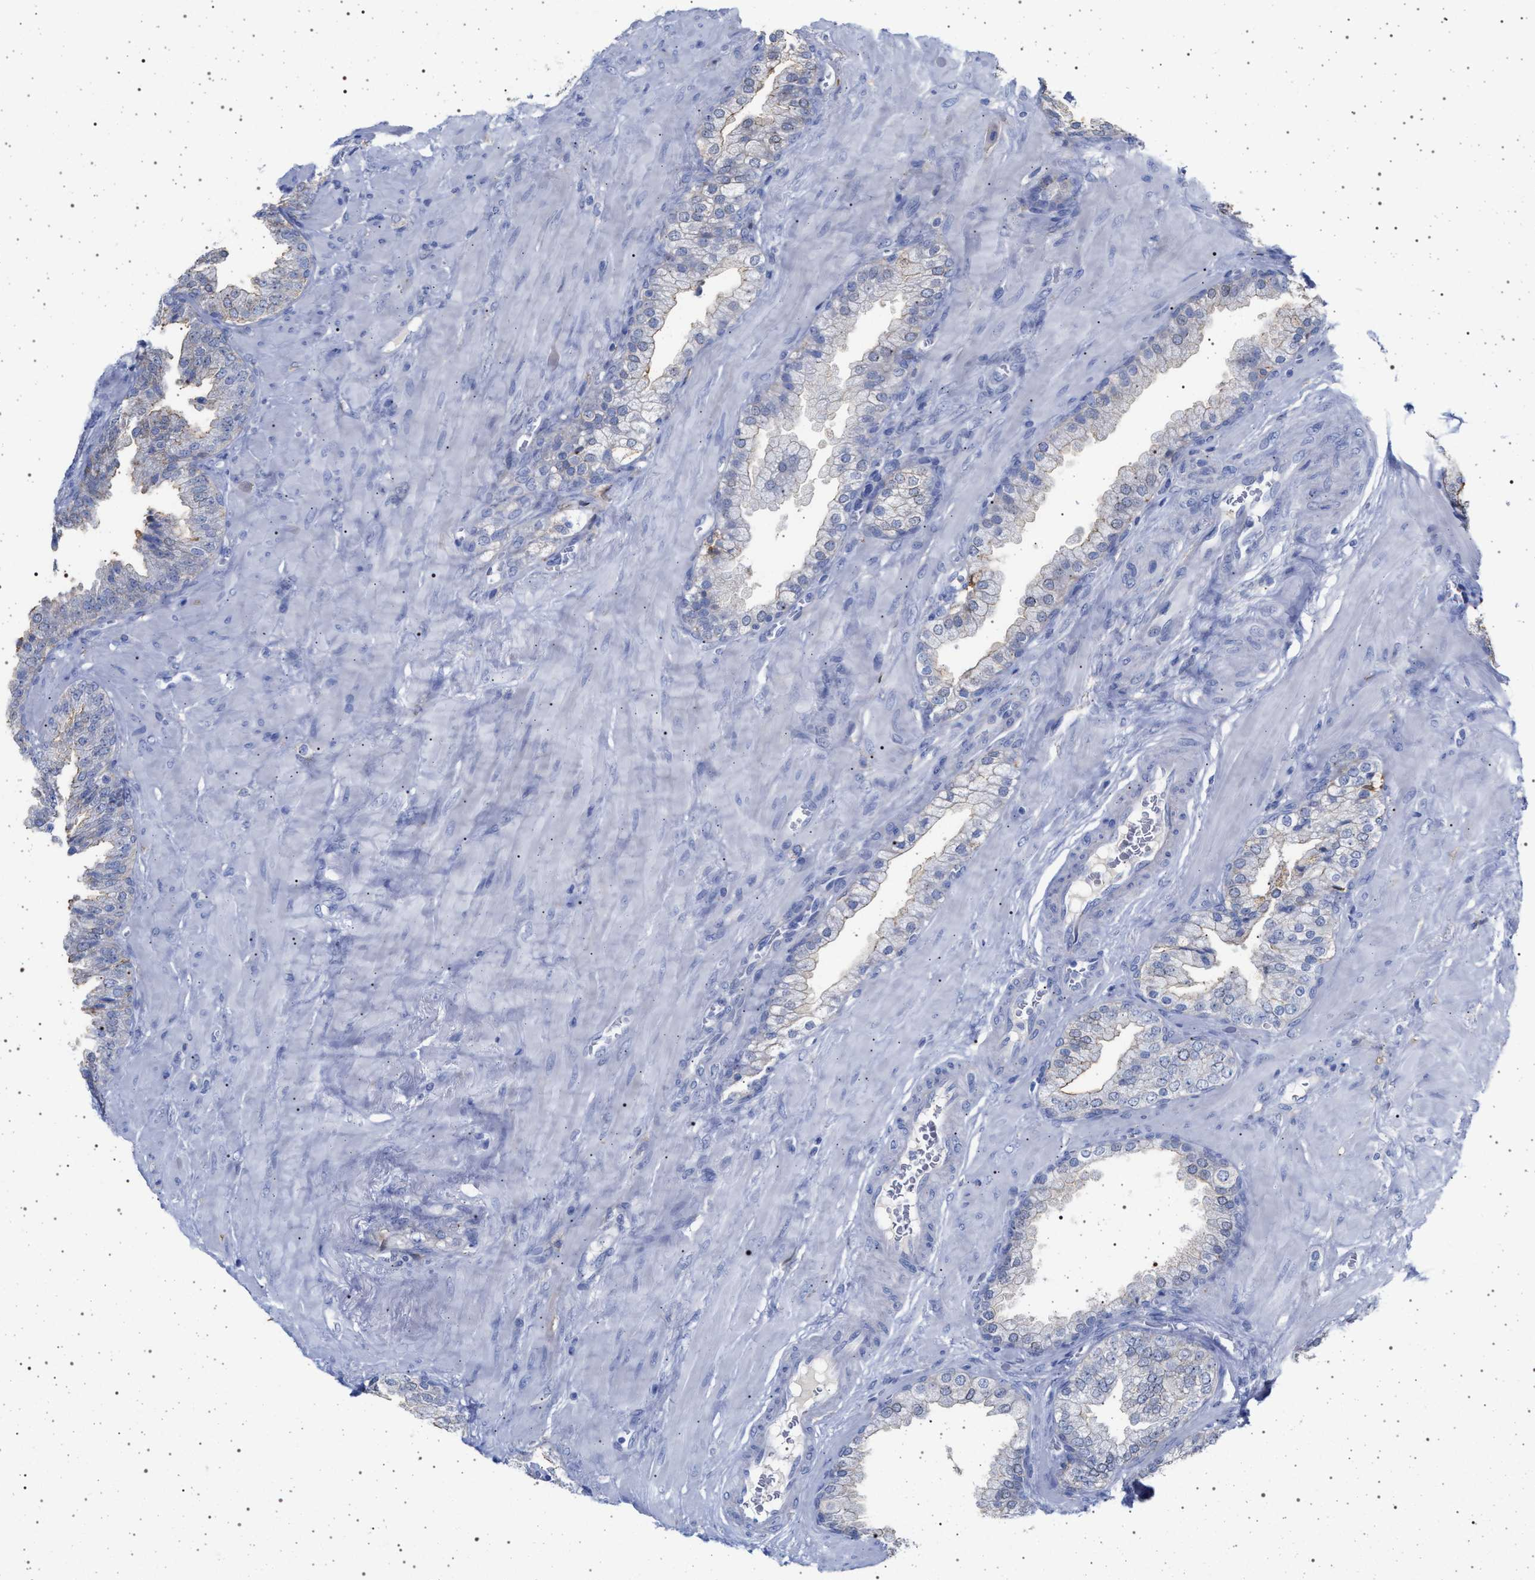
{"staining": {"intensity": "negative", "quantity": "none", "location": "none"}, "tissue": "prostate cancer", "cell_type": "Tumor cells", "image_type": "cancer", "snomed": [{"axis": "morphology", "description": "Adenocarcinoma, Low grade"}, {"axis": "topography", "description": "Prostate"}], "caption": "Tumor cells show no significant protein expression in prostate cancer (adenocarcinoma (low-grade)).", "gene": "PLG", "patient": {"sex": "male", "age": 71}}